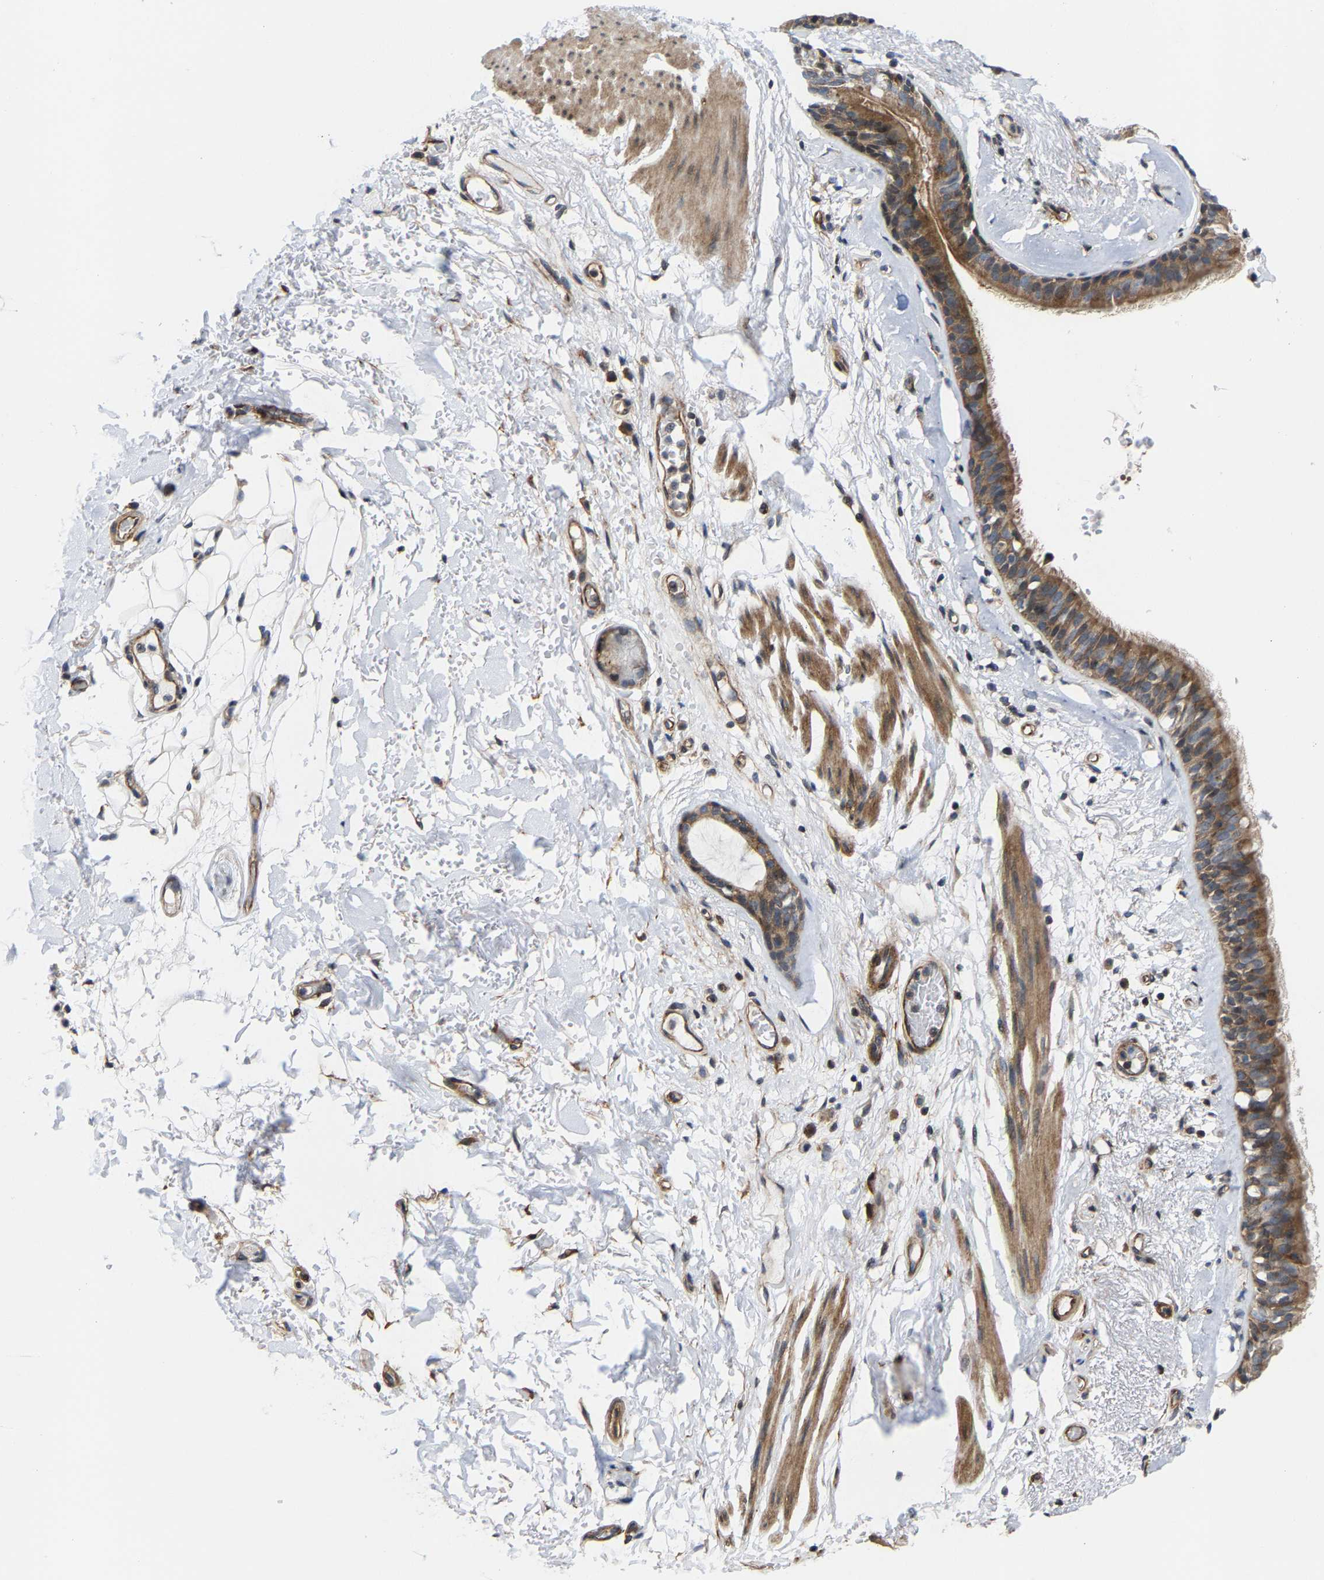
{"staining": {"intensity": "moderate", "quantity": ">75%", "location": "cytoplasmic/membranous"}, "tissue": "bronchus", "cell_type": "Respiratory epithelial cells", "image_type": "normal", "snomed": [{"axis": "morphology", "description": "Normal tissue, NOS"}, {"axis": "topography", "description": "Cartilage tissue"}], "caption": "This image shows benign bronchus stained with immunohistochemistry to label a protein in brown. The cytoplasmic/membranous of respiratory epithelial cells show moderate positivity for the protein. Nuclei are counter-stained blue.", "gene": "TGFB1I1", "patient": {"sex": "female", "age": 63}}